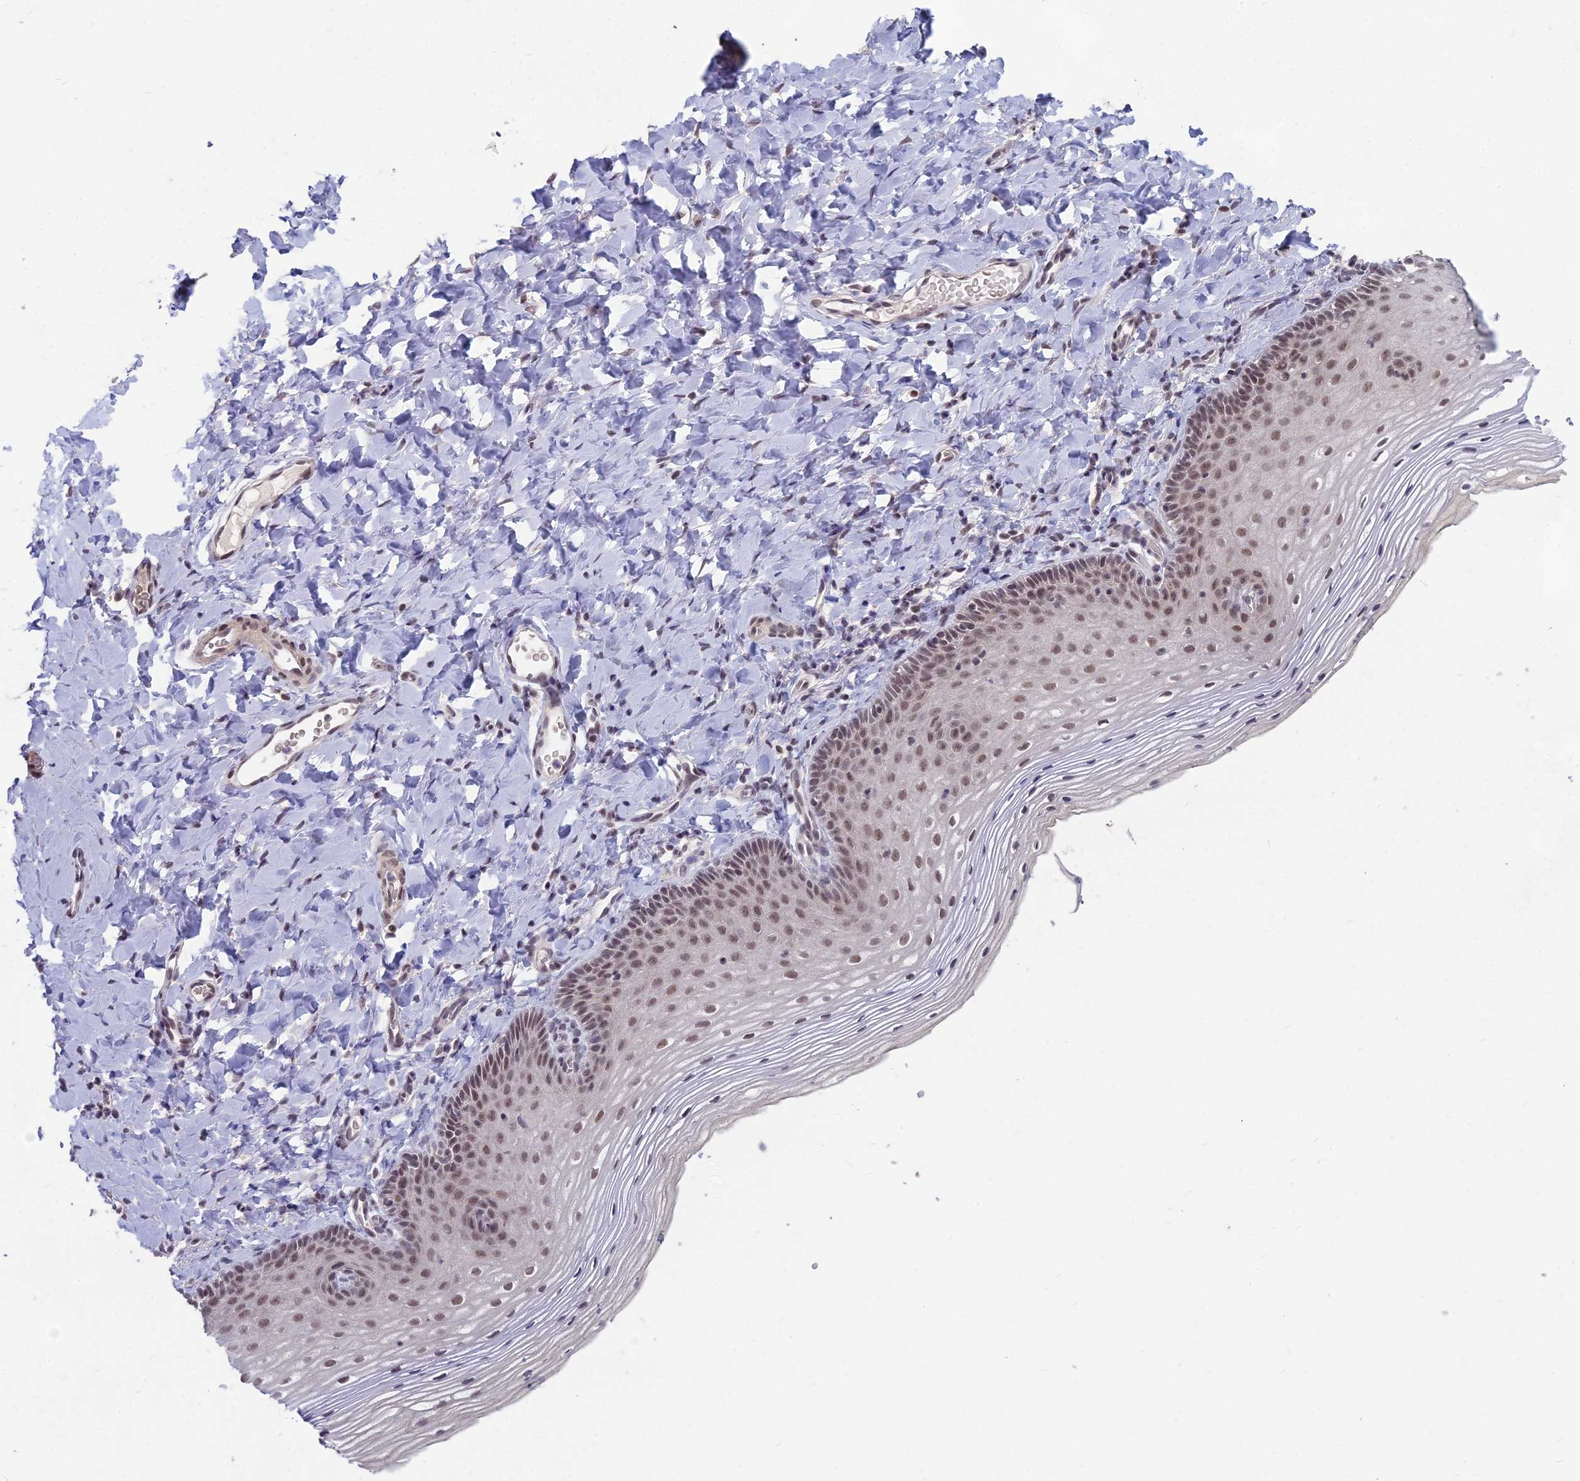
{"staining": {"intensity": "moderate", "quantity": "25%-75%", "location": "nuclear"}, "tissue": "vagina", "cell_type": "Squamous epithelial cells", "image_type": "normal", "snomed": [{"axis": "morphology", "description": "Normal tissue, NOS"}, {"axis": "topography", "description": "Vagina"}], "caption": "A medium amount of moderate nuclear staining is seen in approximately 25%-75% of squamous epithelial cells in benign vagina.", "gene": "KAT7", "patient": {"sex": "female", "age": 60}}